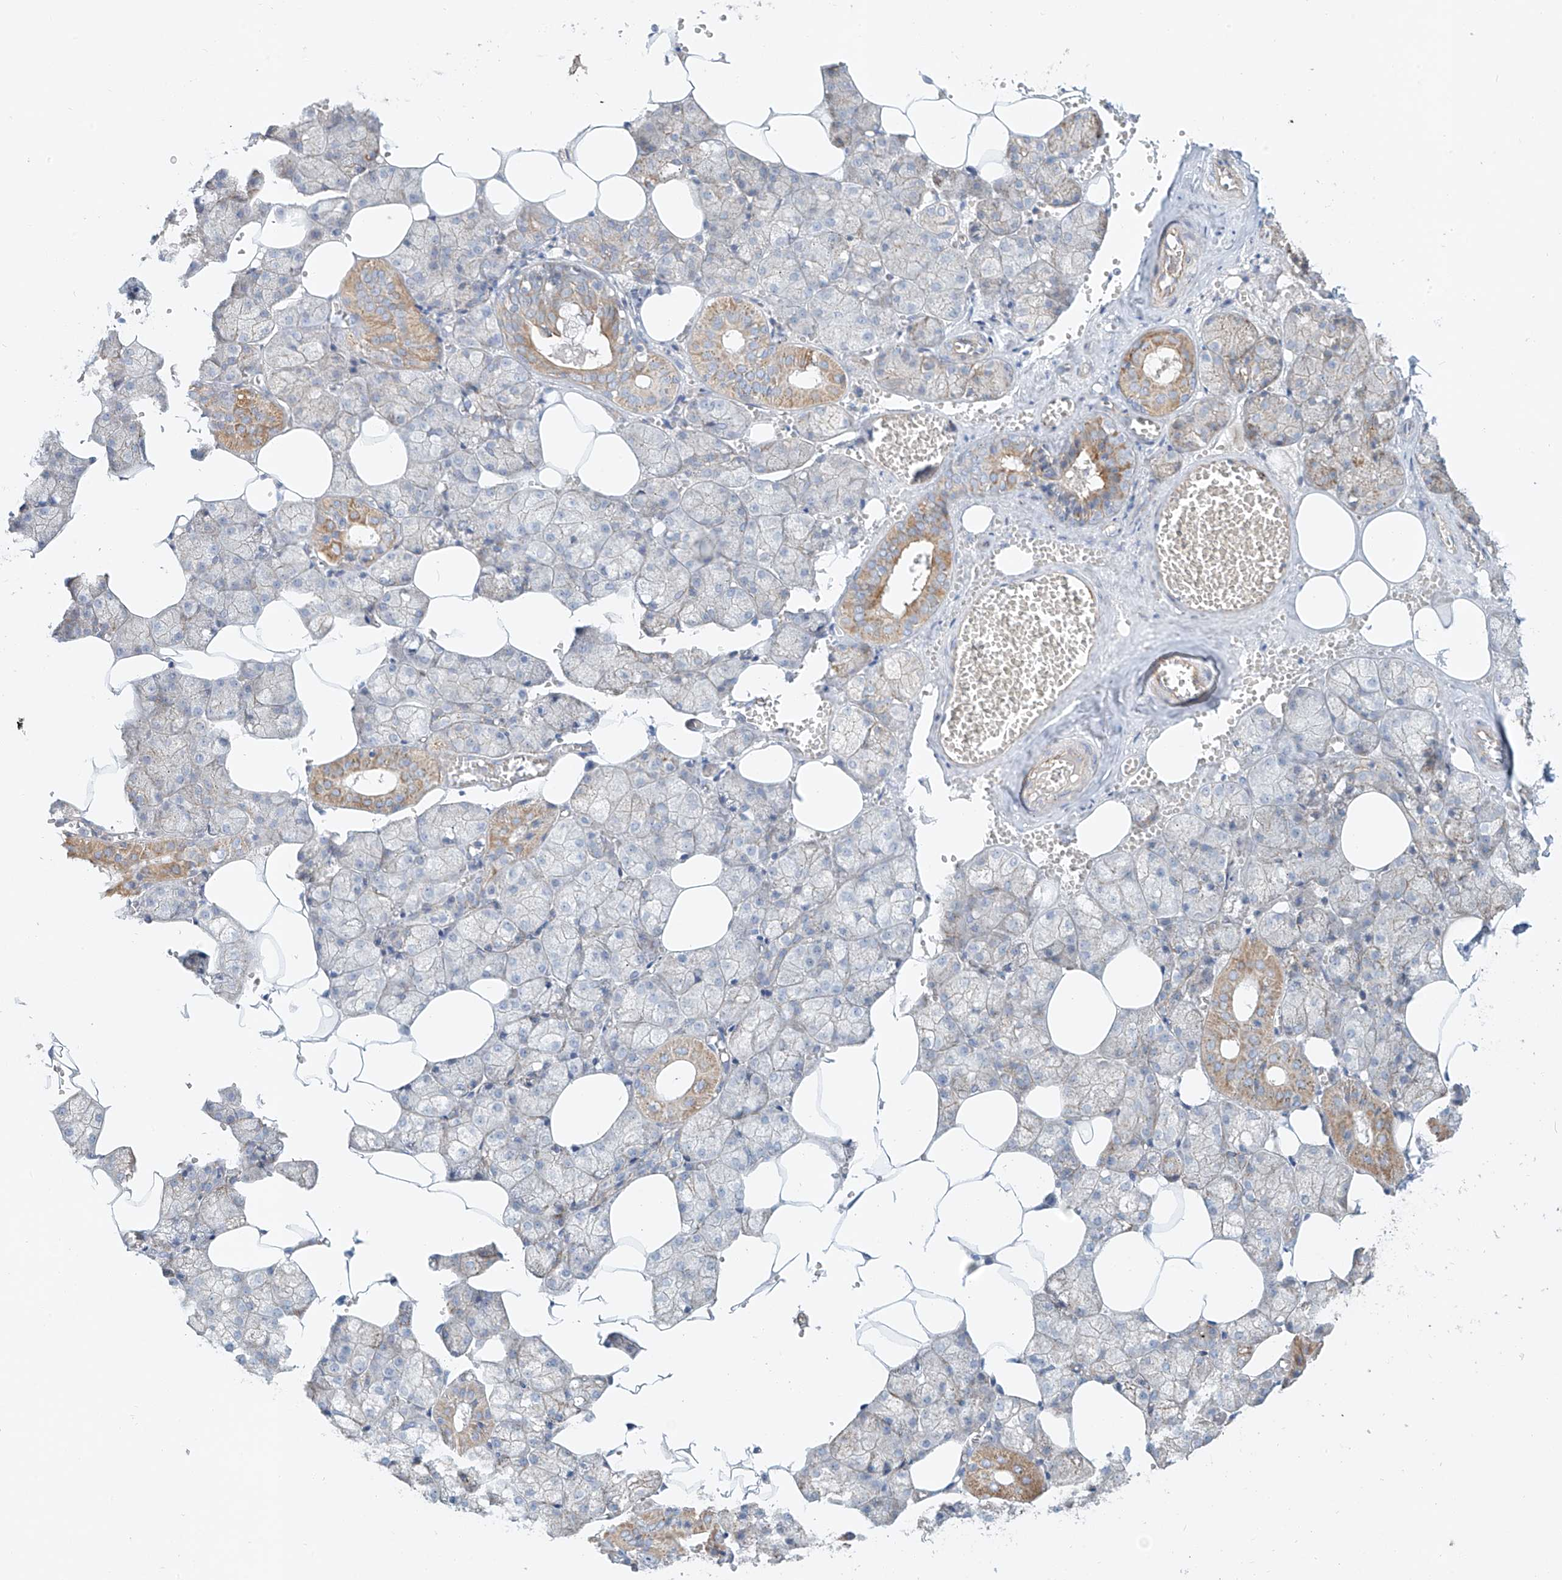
{"staining": {"intensity": "moderate", "quantity": "<25%", "location": "cytoplasmic/membranous"}, "tissue": "salivary gland", "cell_type": "Glandular cells", "image_type": "normal", "snomed": [{"axis": "morphology", "description": "Normal tissue, NOS"}, {"axis": "topography", "description": "Salivary gland"}], "caption": "Salivary gland stained for a protein reveals moderate cytoplasmic/membranous positivity in glandular cells. (Stains: DAB in brown, nuclei in blue, Microscopy: brightfield microscopy at high magnification).", "gene": "AJM1", "patient": {"sex": "male", "age": 62}}